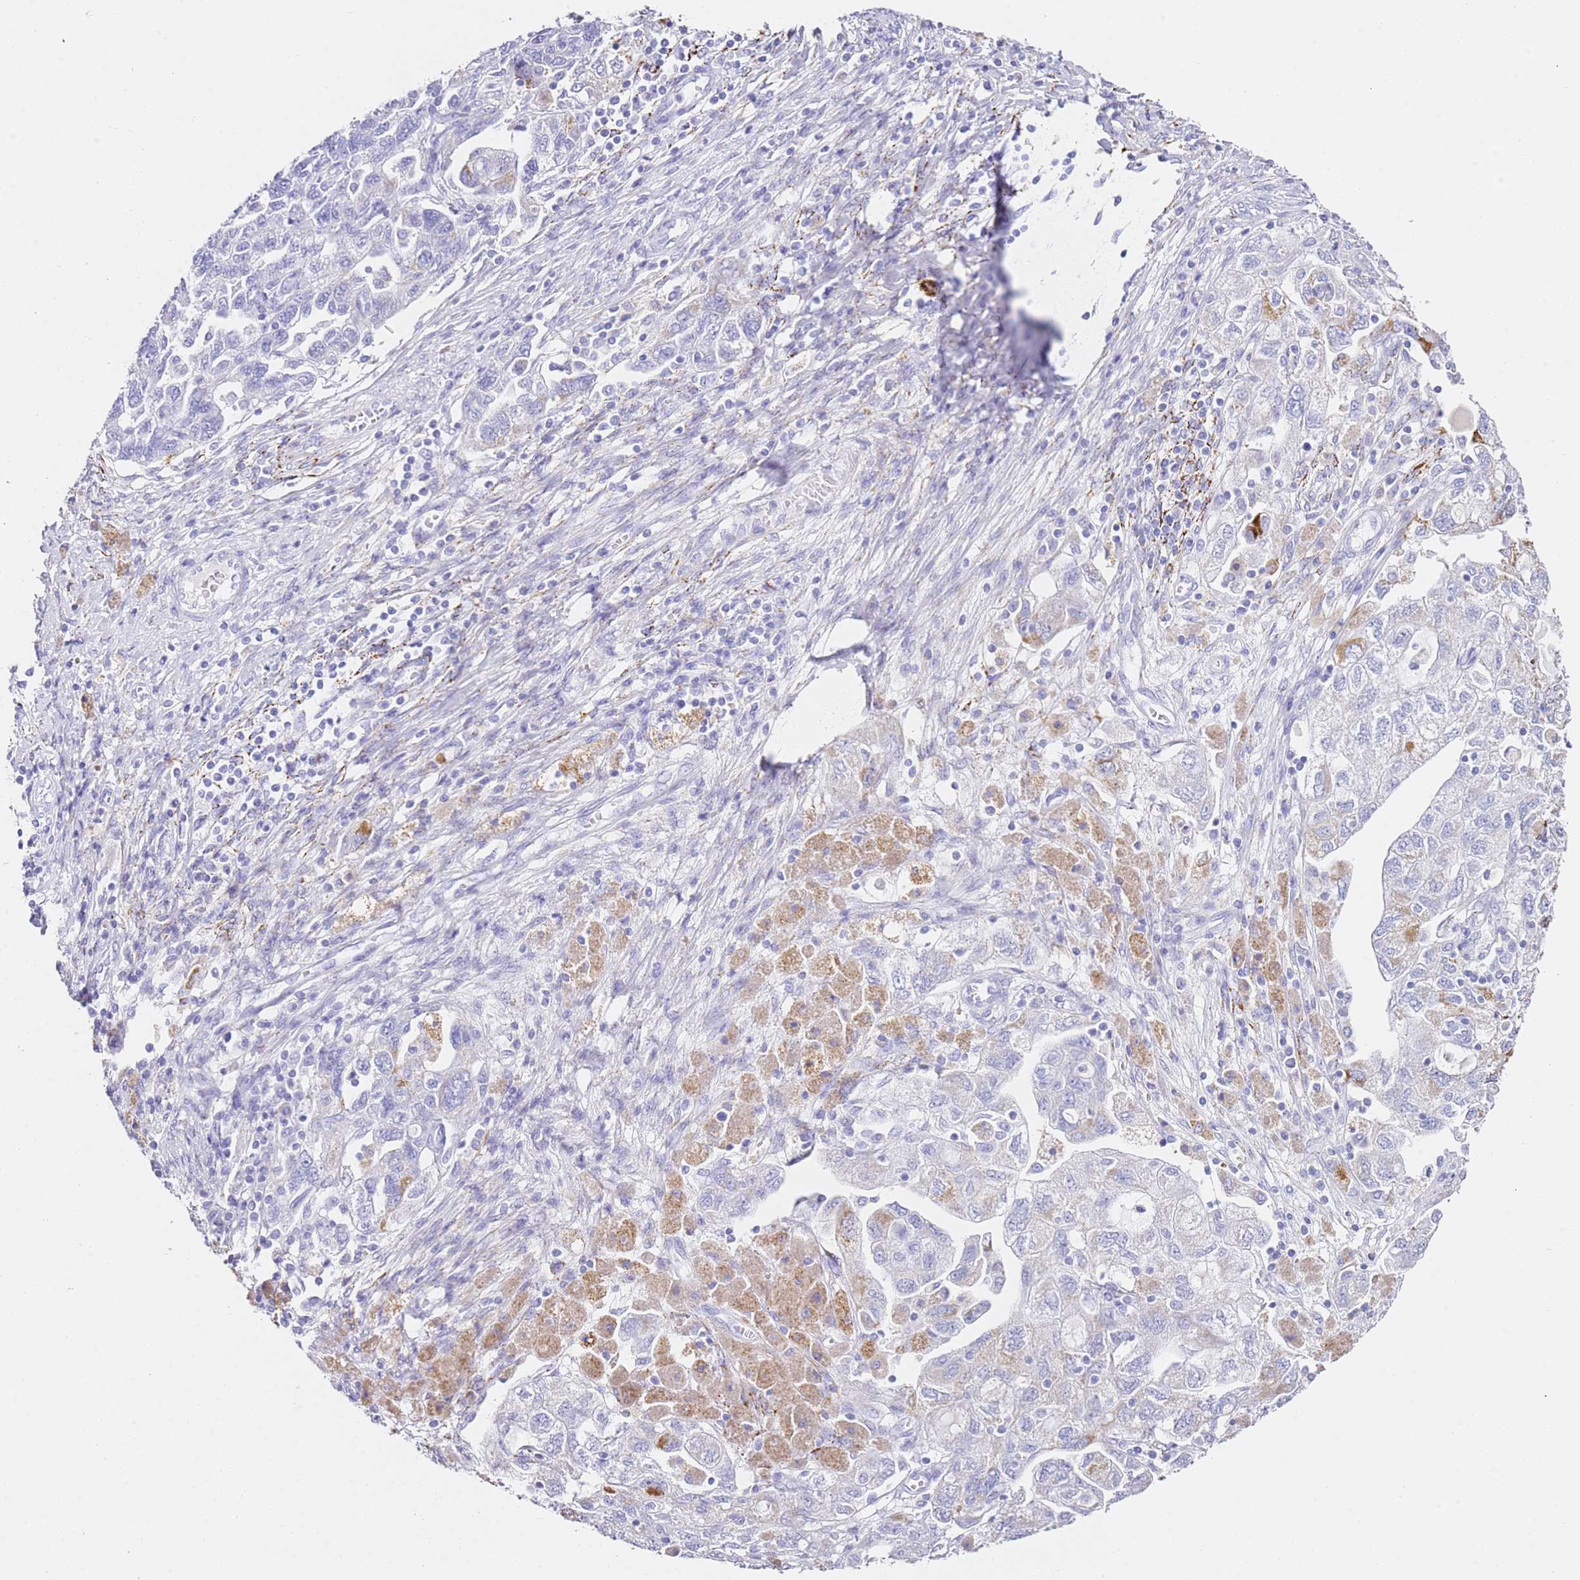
{"staining": {"intensity": "moderate", "quantity": "<25%", "location": "cytoplasmic/membranous"}, "tissue": "ovarian cancer", "cell_type": "Tumor cells", "image_type": "cancer", "snomed": [{"axis": "morphology", "description": "Carcinoma, NOS"}, {"axis": "morphology", "description": "Cystadenocarcinoma, serous, NOS"}, {"axis": "topography", "description": "Ovary"}], "caption": "Ovarian cancer stained for a protein (brown) shows moderate cytoplasmic/membranous positive expression in about <25% of tumor cells.", "gene": "PTBP2", "patient": {"sex": "female", "age": 69}}